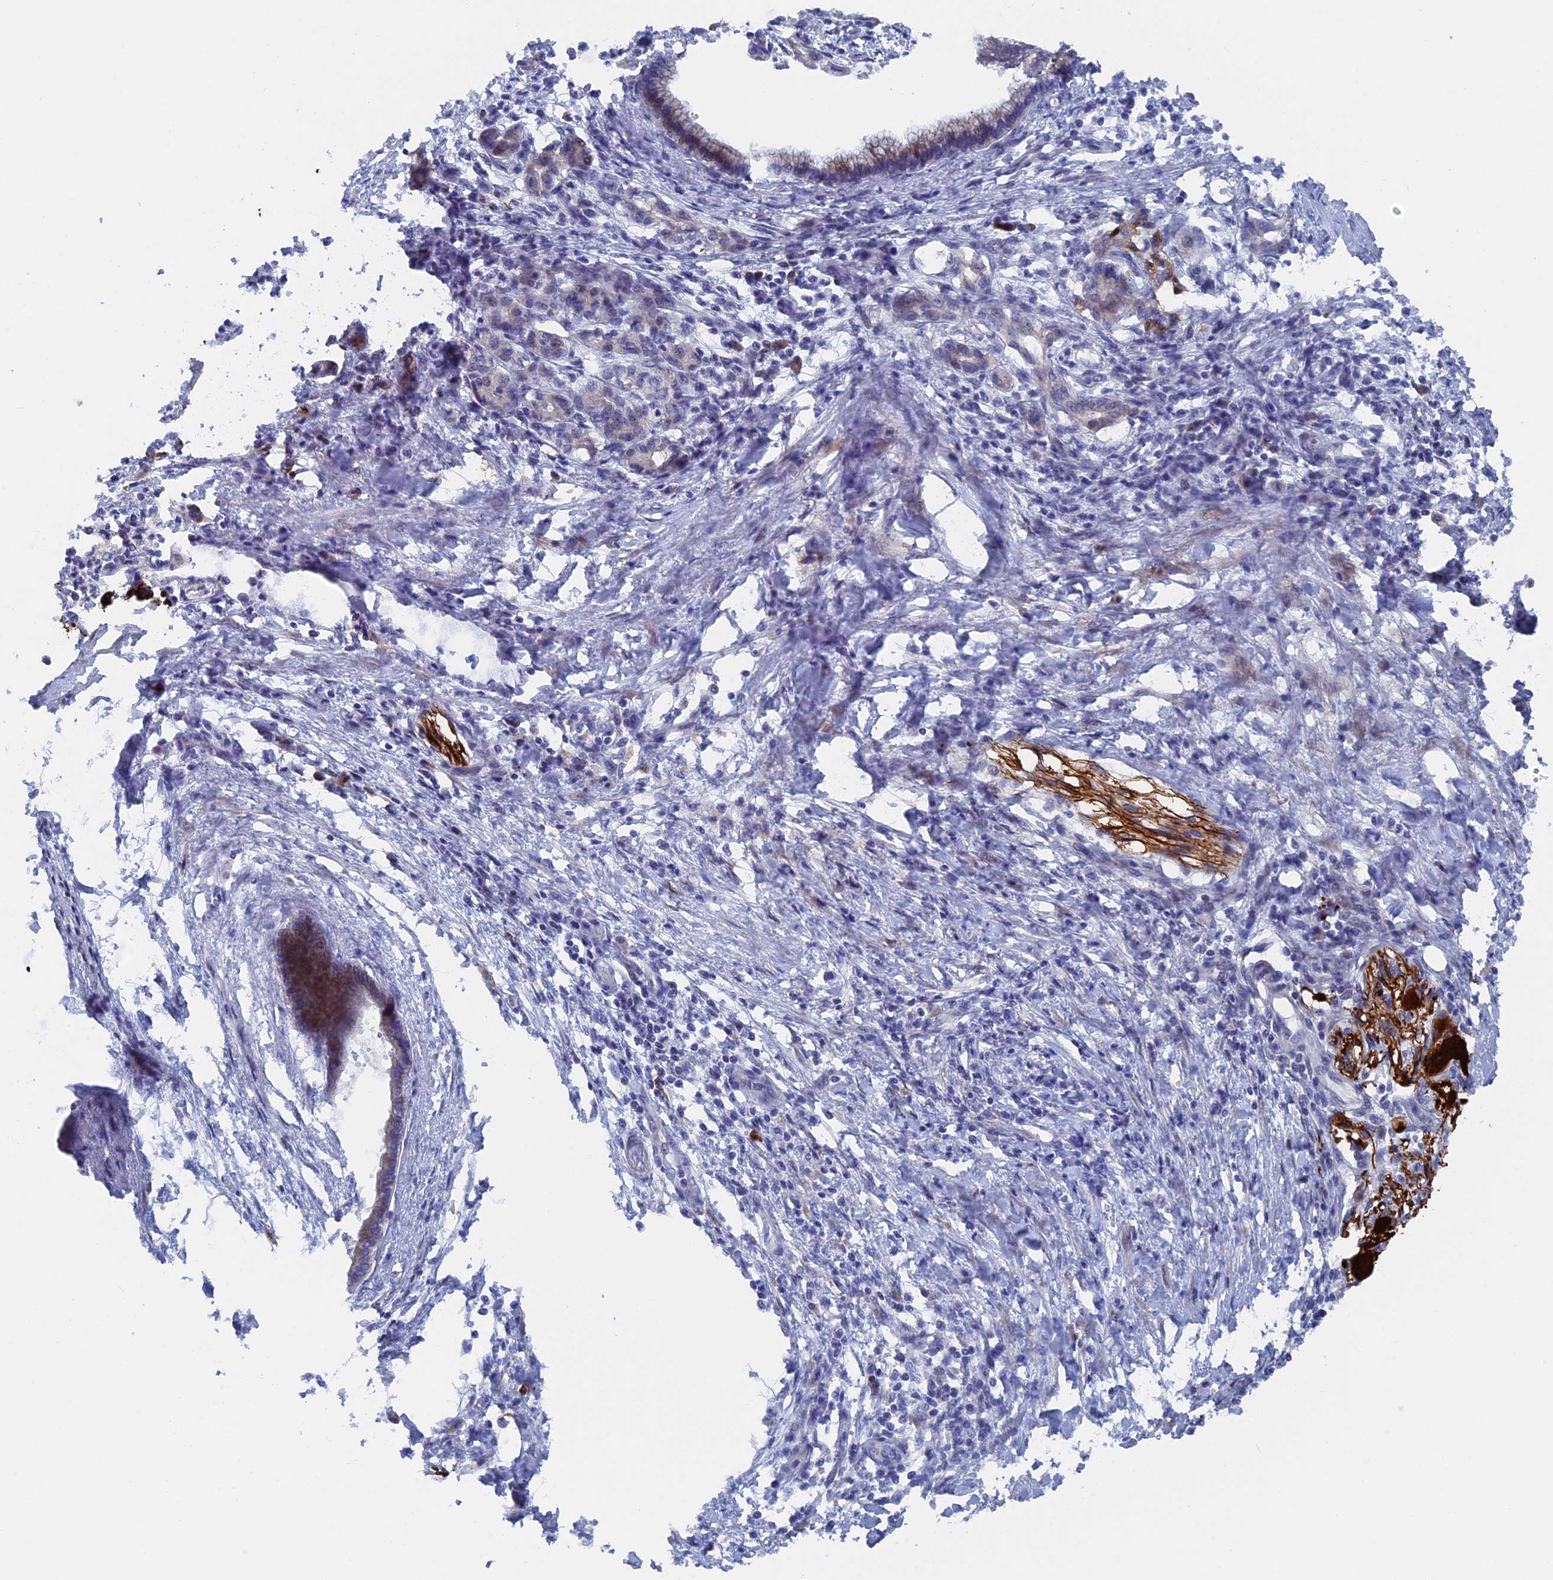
{"staining": {"intensity": "moderate", "quantity": "25%-75%", "location": "cytoplasmic/membranous"}, "tissue": "pancreatic cancer", "cell_type": "Tumor cells", "image_type": "cancer", "snomed": [{"axis": "morphology", "description": "Adenocarcinoma, NOS"}, {"axis": "topography", "description": "Pancreas"}], "caption": "Protein expression analysis of human adenocarcinoma (pancreatic) reveals moderate cytoplasmic/membranous expression in approximately 25%-75% of tumor cells. The staining was performed using DAB (3,3'-diaminobenzidine), with brown indicating positive protein expression. Nuclei are stained blue with hematoxylin.", "gene": "TMEM161A", "patient": {"sex": "female", "age": 55}}